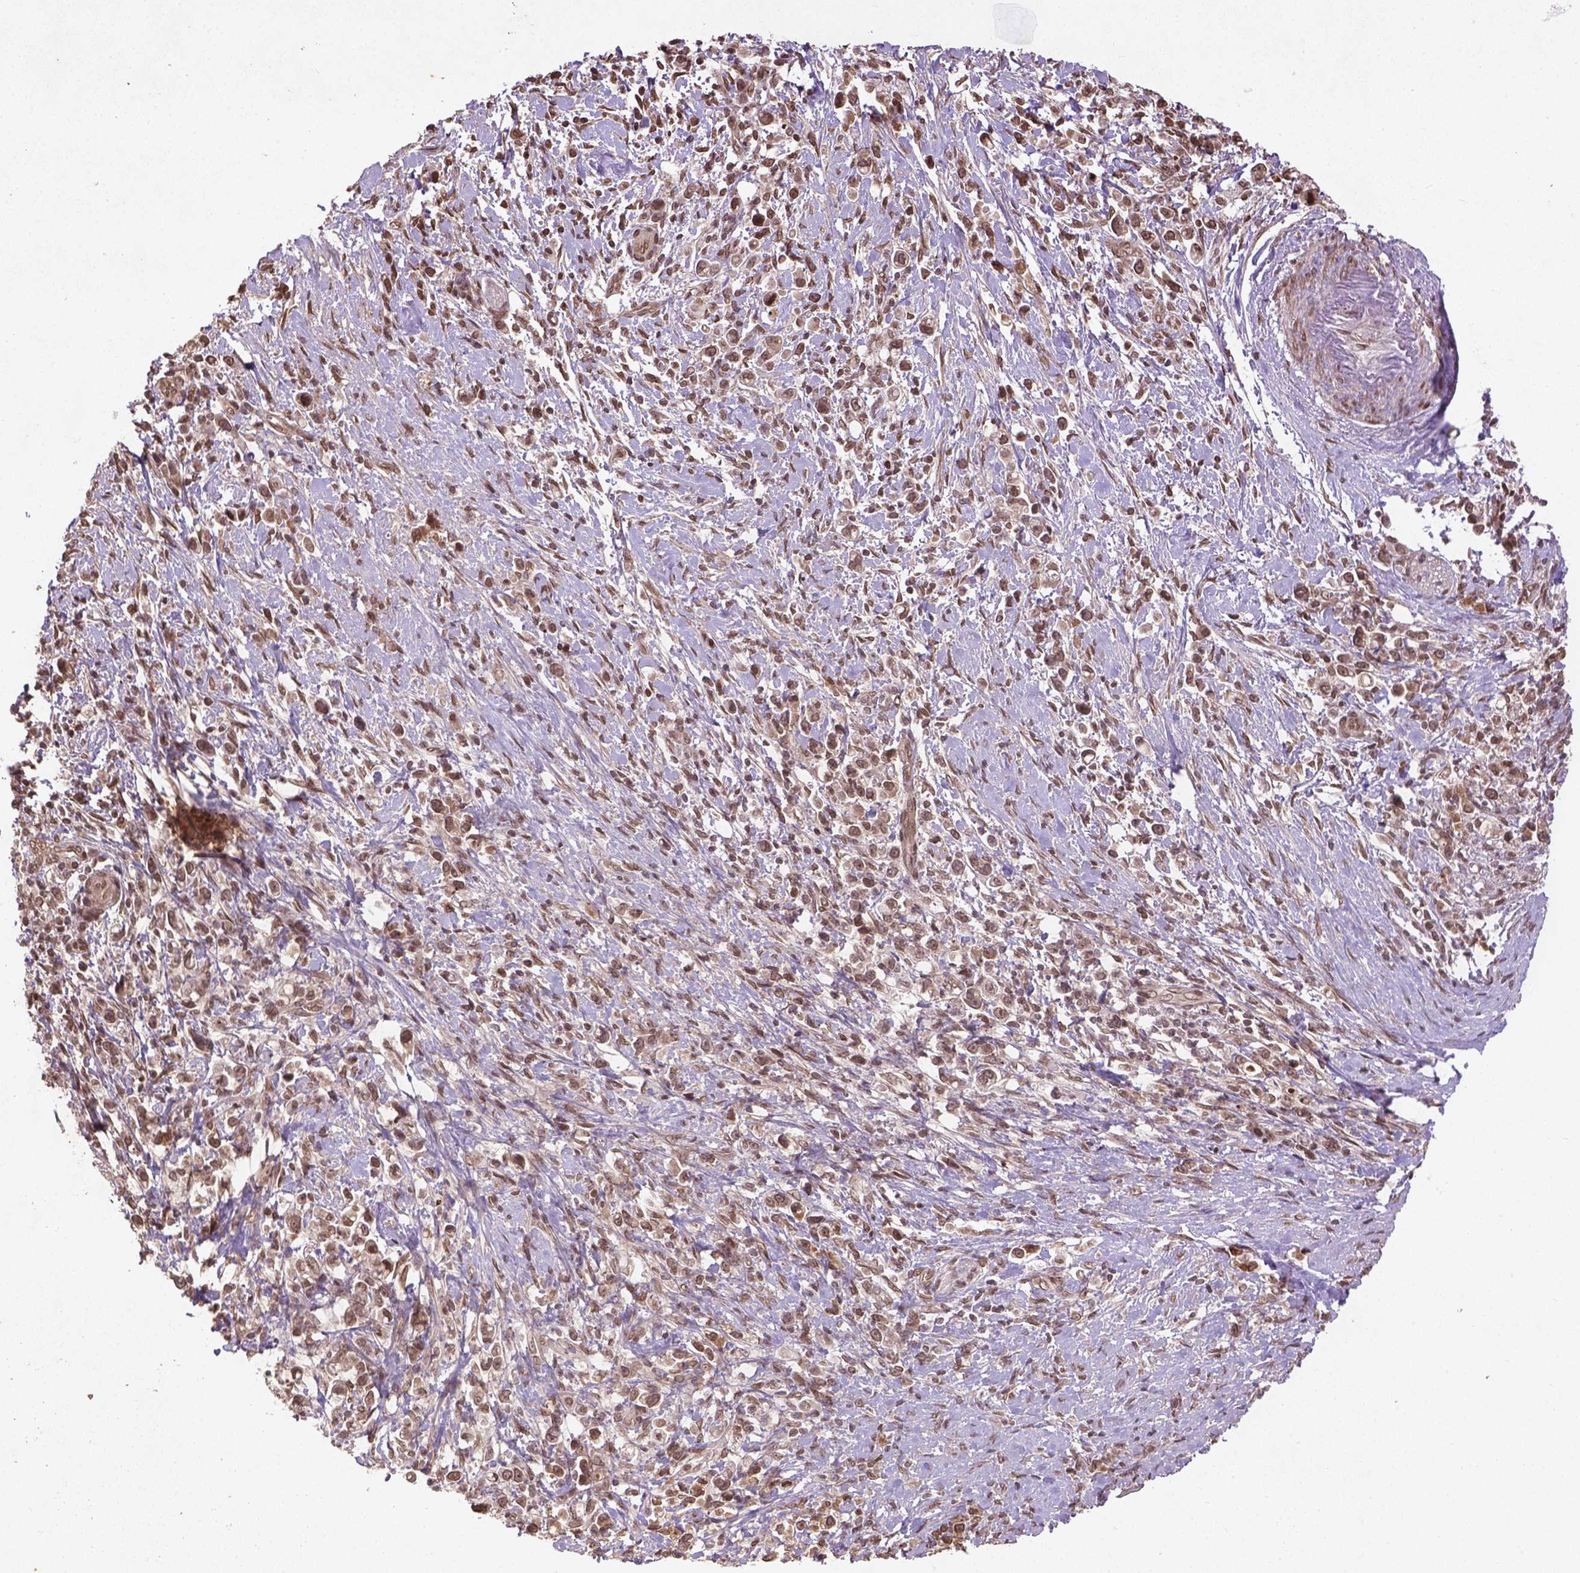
{"staining": {"intensity": "moderate", "quantity": ">75%", "location": "nuclear"}, "tissue": "stomach cancer", "cell_type": "Tumor cells", "image_type": "cancer", "snomed": [{"axis": "morphology", "description": "Adenocarcinoma, NOS"}, {"axis": "topography", "description": "Stomach"}], "caption": "Stomach adenocarcinoma stained for a protein reveals moderate nuclear positivity in tumor cells. Using DAB (brown) and hematoxylin (blue) stains, captured at high magnification using brightfield microscopy.", "gene": "BANF1", "patient": {"sex": "male", "age": 63}}